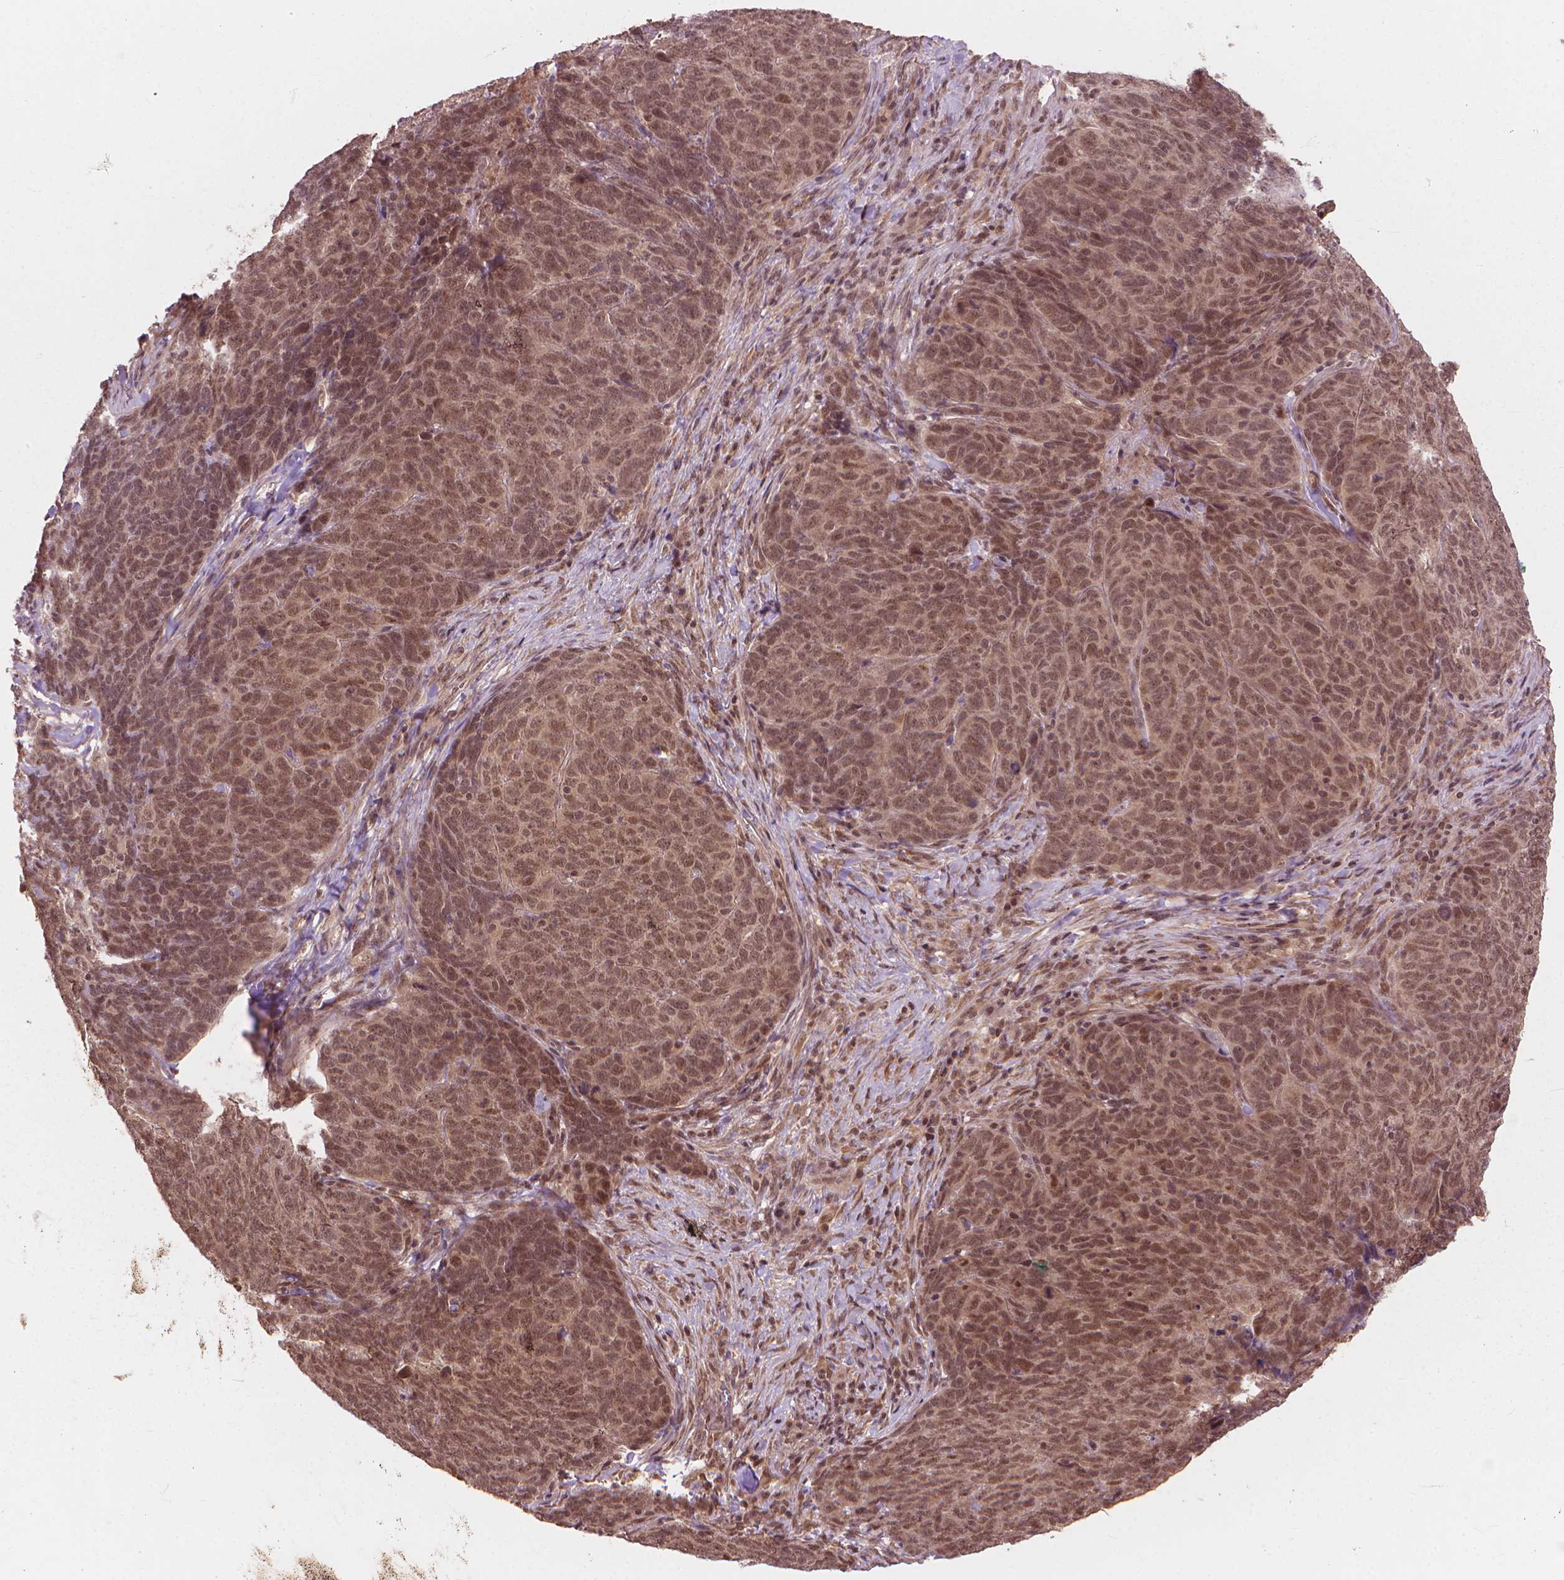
{"staining": {"intensity": "moderate", "quantity": ">75%", "location": "nuclear"}, "tissue": "skin cancer", "cell_type": "Tumor cells", "image_type": "cancer", "snomed": [{"axis": "morphology", "description": "Squamous cell carcinoma, NOS"}, {"axis": "topography", "description": "Skin"}, {"axis": "topography", "description": "Anal"}], "caption": "This histopathology image reveals immunohistochemistry (IHC) staining of skin squamous cell carcinoma, with medium moderate nuclear positivity in approximately >75% of tumor cells.", "gene": "SSU72", "patient": {"sex": "female", "age": 51}}